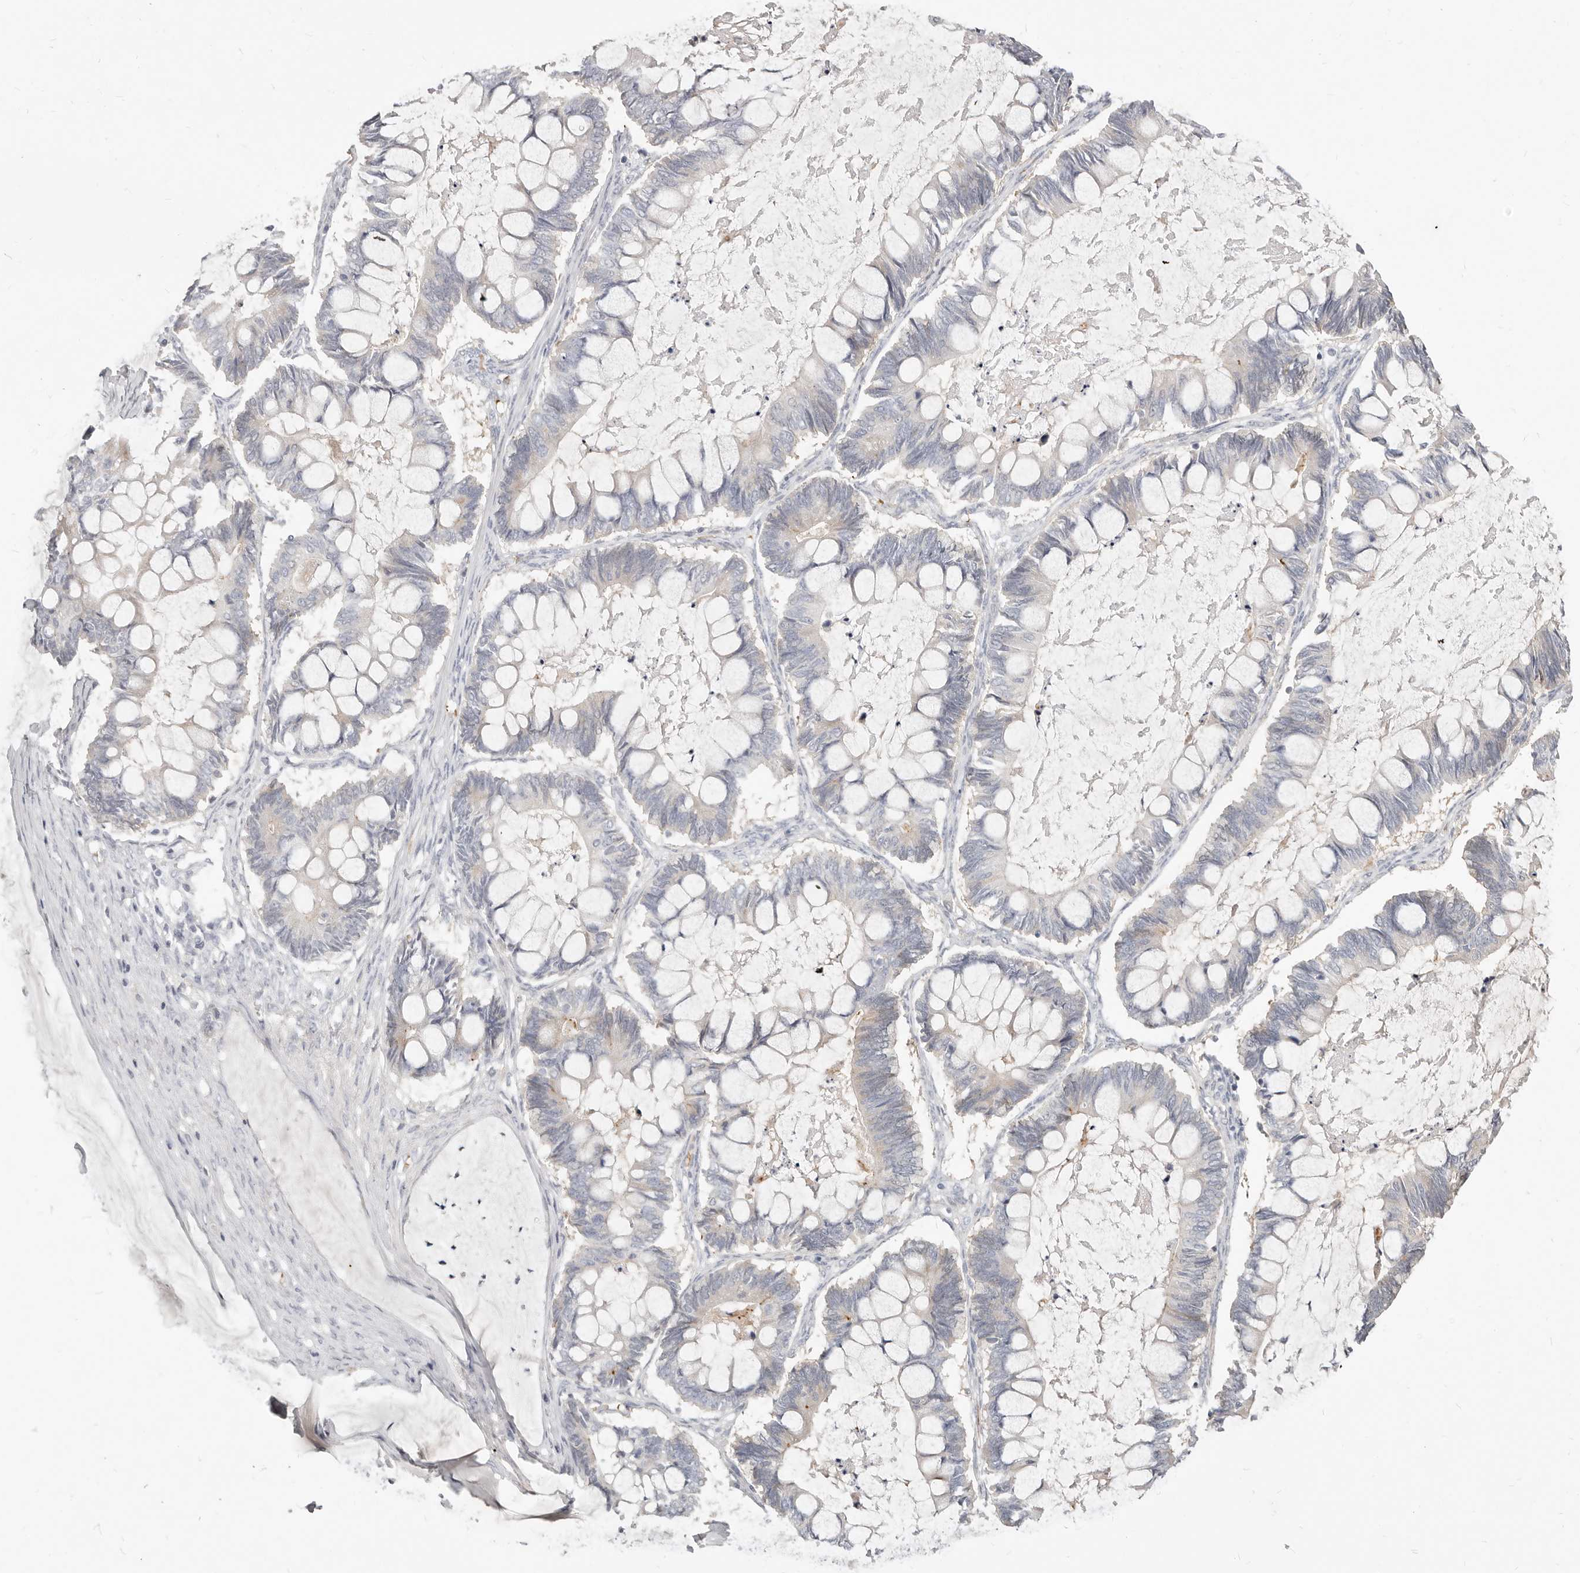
{"staining": {"intensity": "negative", "quantity": "none", "location": "none"}, "tissue": "ovarian cancer", "cell_type": "Tumor cells", "image_type": "cancer", "snomed": [{"axis": "morphology", "description": "Cystadenocarcinoma, mucinous, NOS"}, {"axis": "topography", "description": "Ovary"}], "caption": "An image of human ovarian cancer is negative for staining in tumor cells.", "gene": "TMEM63B", "patient": {"sex": "female", "age": 61}}